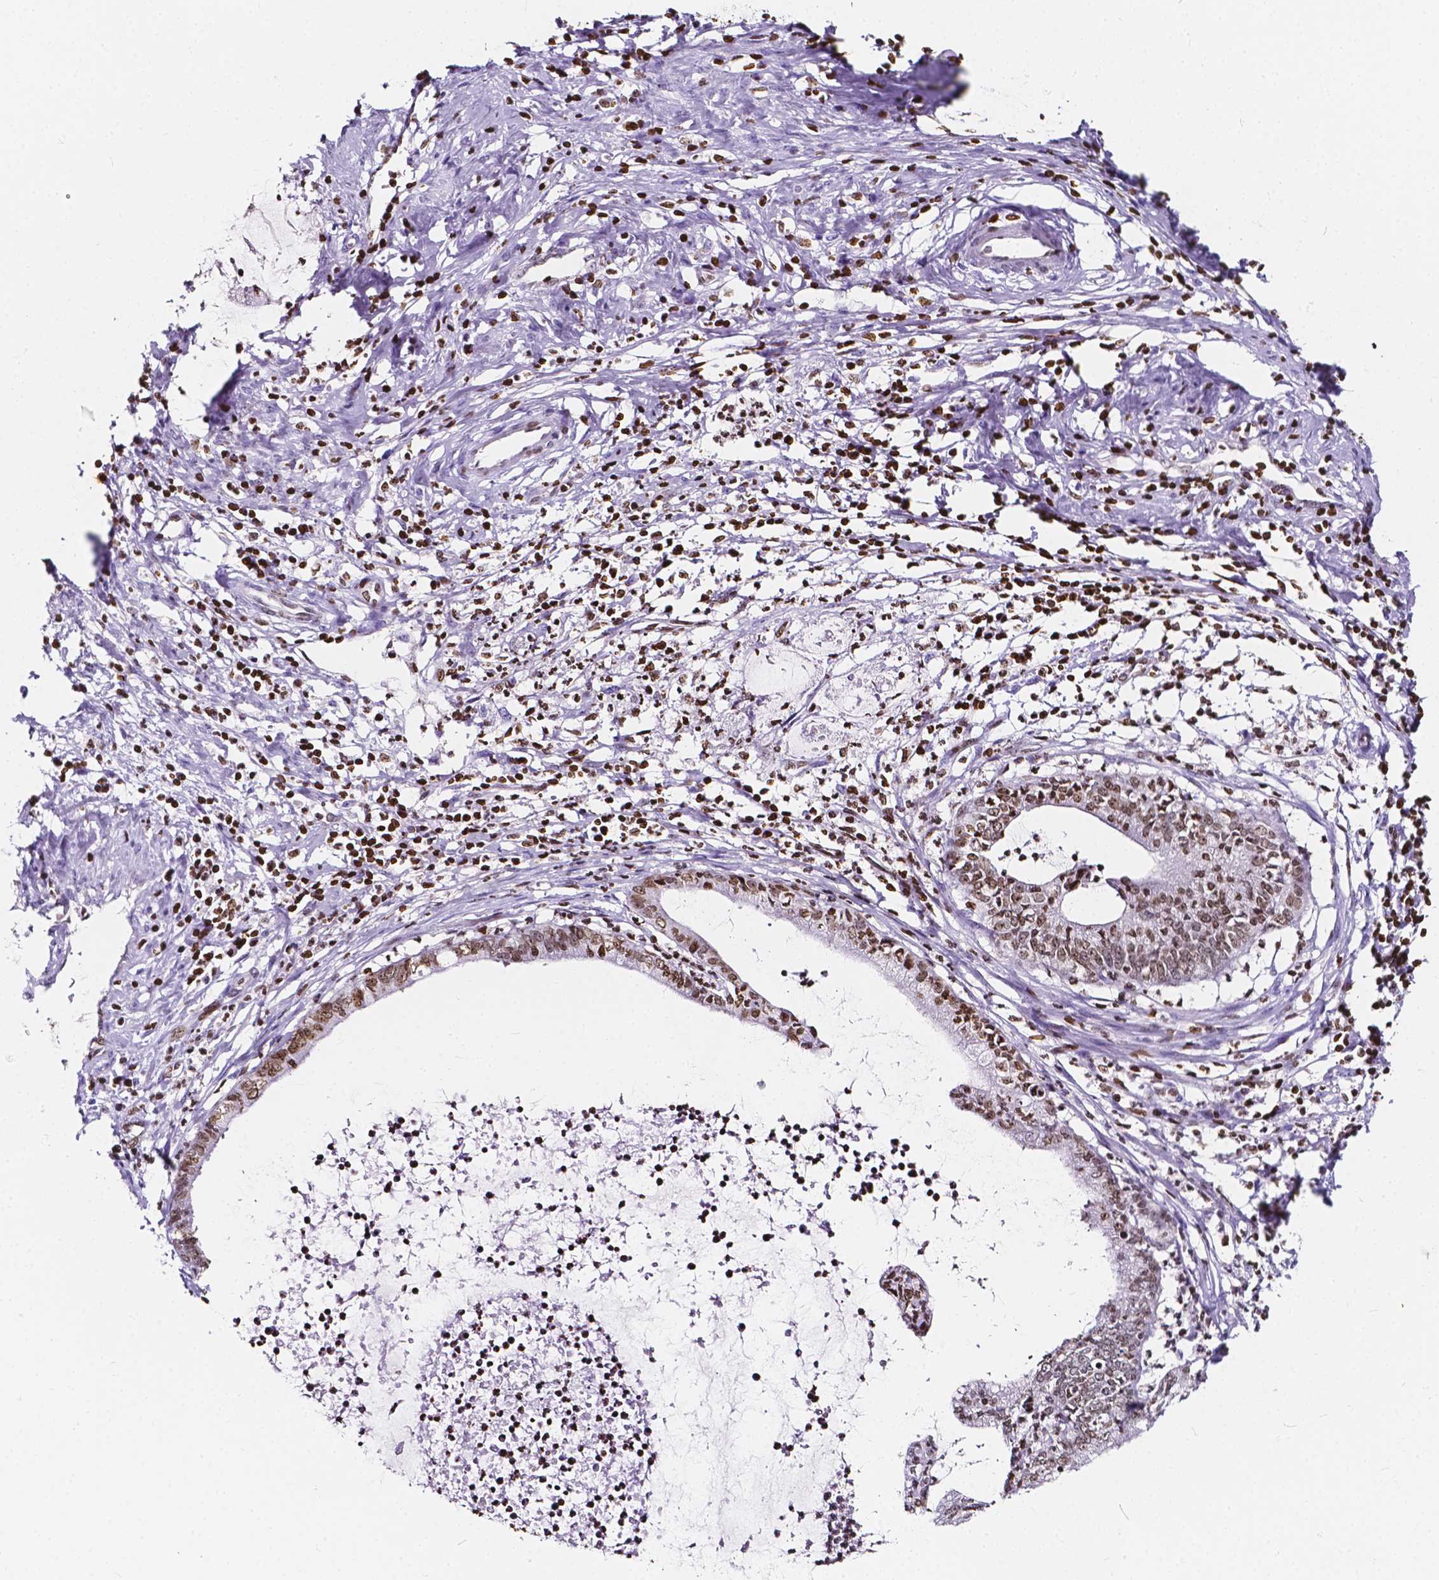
{"staining": {"intensity": "moderate", "quantity": ">75%", "location": "nuclear"}, "tissue": "cervical cancer", "cell_type": "Tumor cells", "image_type": "cancer", "snomed": [{"axis": "morphology", "description": "Normal tissue, NOS"}, {"axis": "morphology", "description": "Adenocarcinoma, NOS"}, {"axis": "topography", "description": "Cervix"}], "caption": "The histopathology image shows a brown stain indicating the presence of a protein in the nuclear of tumor cells in adenocarcinoma (cervical).", "gene": "CBY3", "patient": {"sex": "female", "age": 38}}